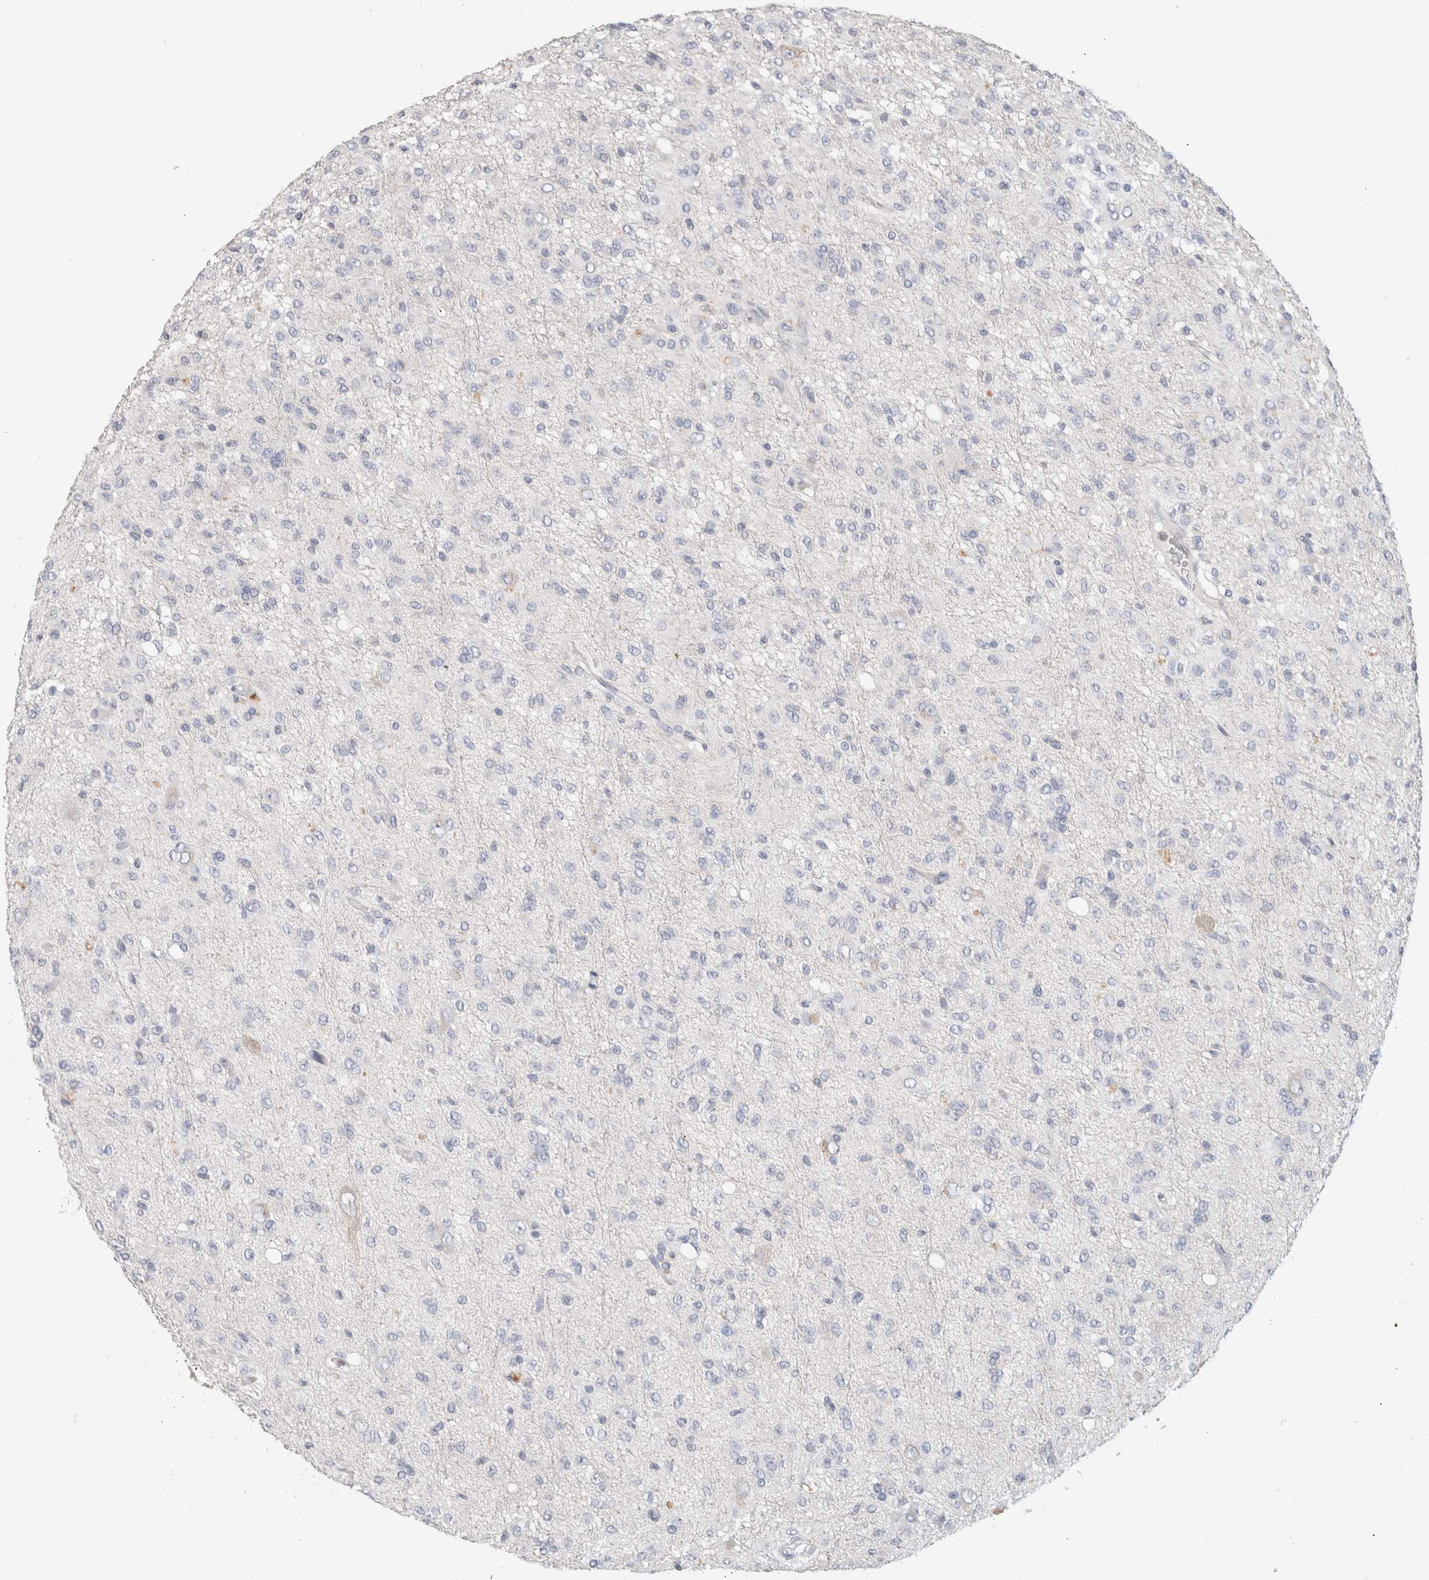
{"staining": {"intensity": "negative", "quantity": "none", "location": "none"}, "tissue": "glioma", "cell_type": "Tumor cells", "image_type": "cancer", "snomed": [{"axis": "morphology", "description": "Glioma, malignant, High grade"}, {"axis": "topography", "description": "Brain"}], "caption": "The image displays no significant expression in tumor cells of malignant high-grade glioma.", "gene": "MPP2", "patient": {"sex": "female", "age": 59}}